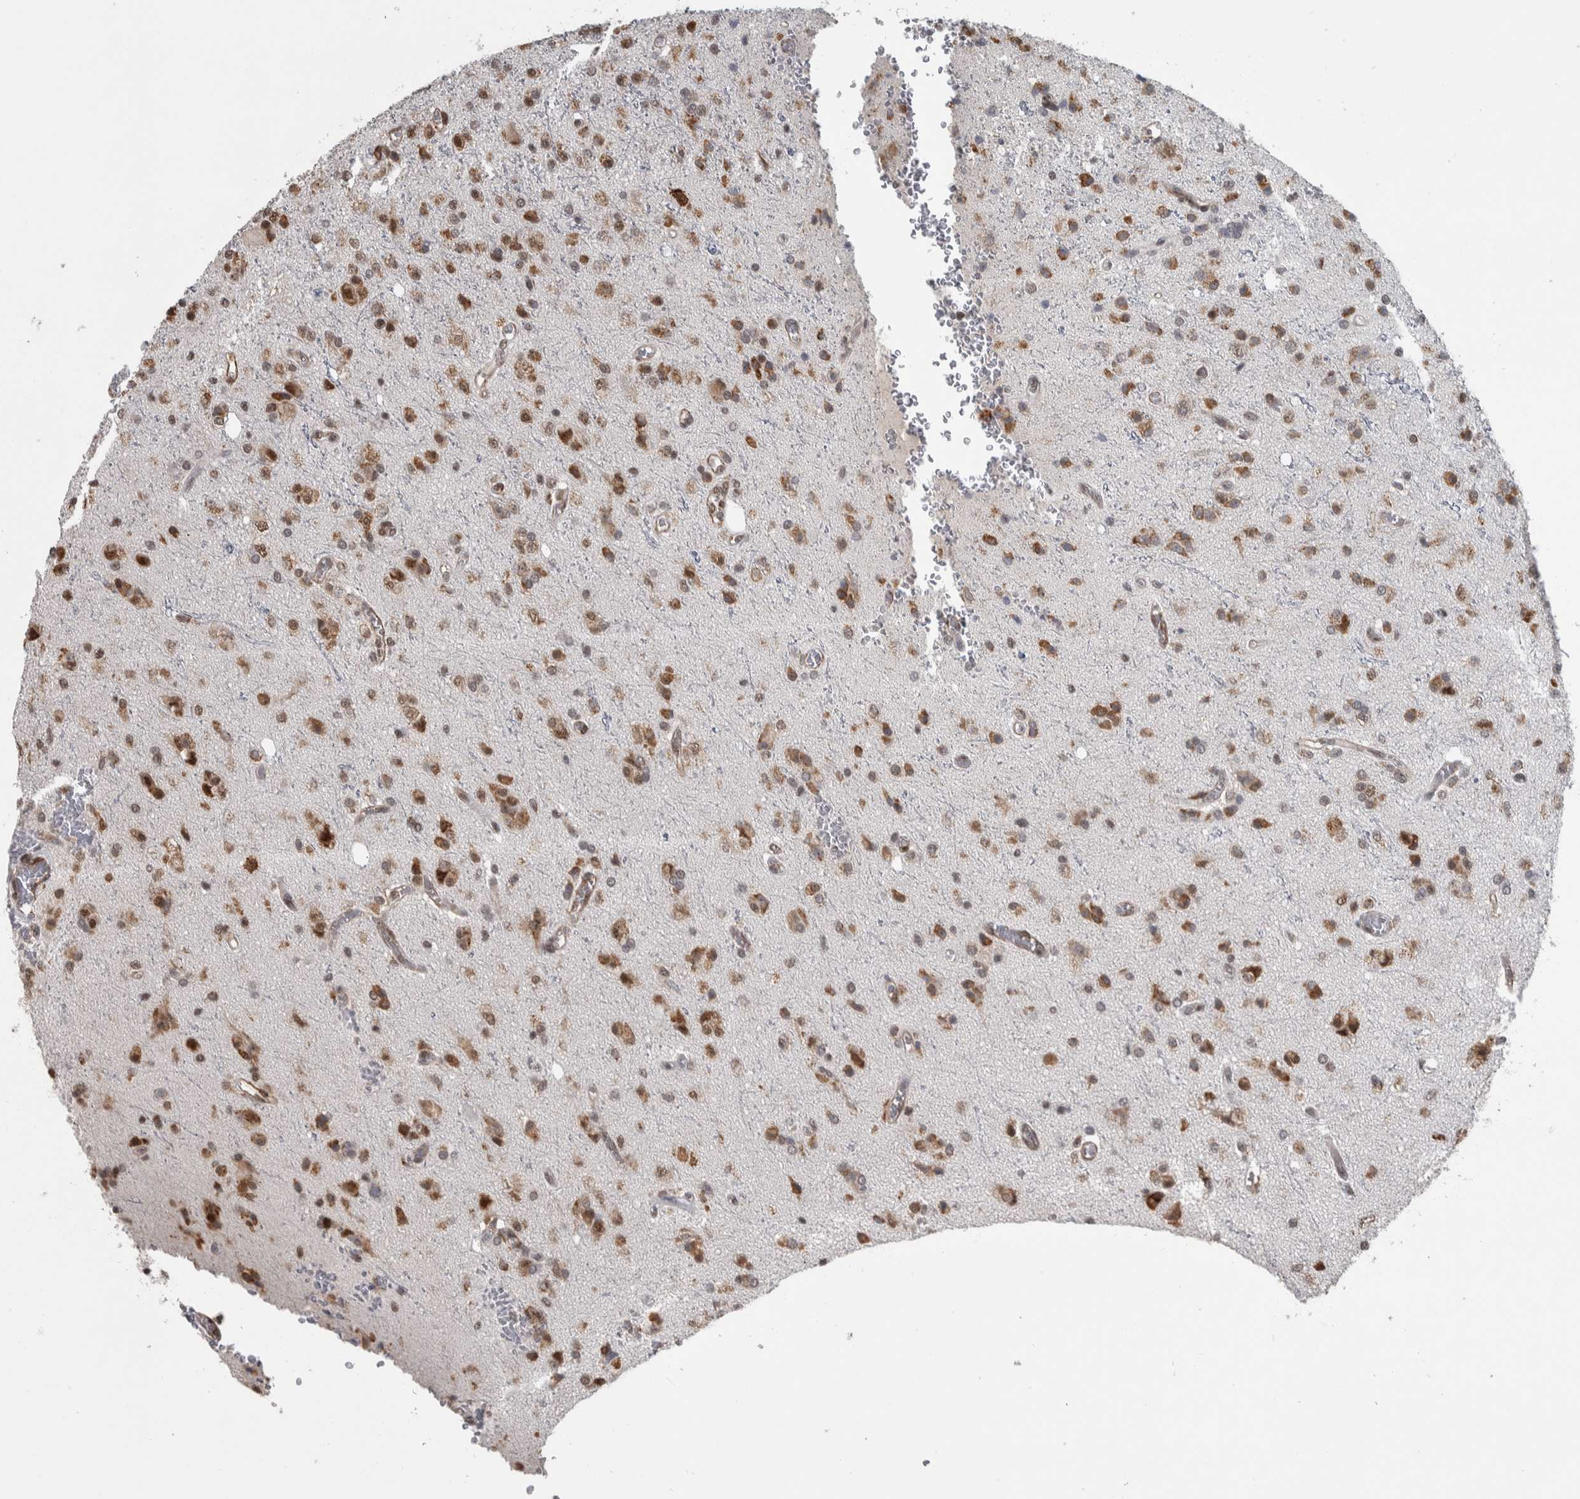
{"staining": {"intensity": "moderate", "quantity": ">75%", "location": "cytoplasmic/membranous"}, "tissue": "glioma", "cell_type": "Tumor cells", "image_type": "cancer", "snomed": [{"axis": "morphology", "description": "Glioma, malignant, High grade"}, {"axis": "topography", "description": "Brain"}], "caption": "IHC (DAB (3,3'-diaminobenzidine)) staining of human malignant high-grade glioma demonstrates moderate cytoplasmic/membranous protein expression in approximately >75% of tumor cells. (Stains: DAB (3,3'-diaminobenzidine) in brown, nuclei in blue, Microscopy: brightfield microscopy at high magnification).", "gene": "DDX42", "patient": {"sex": "male", "age": 47}}